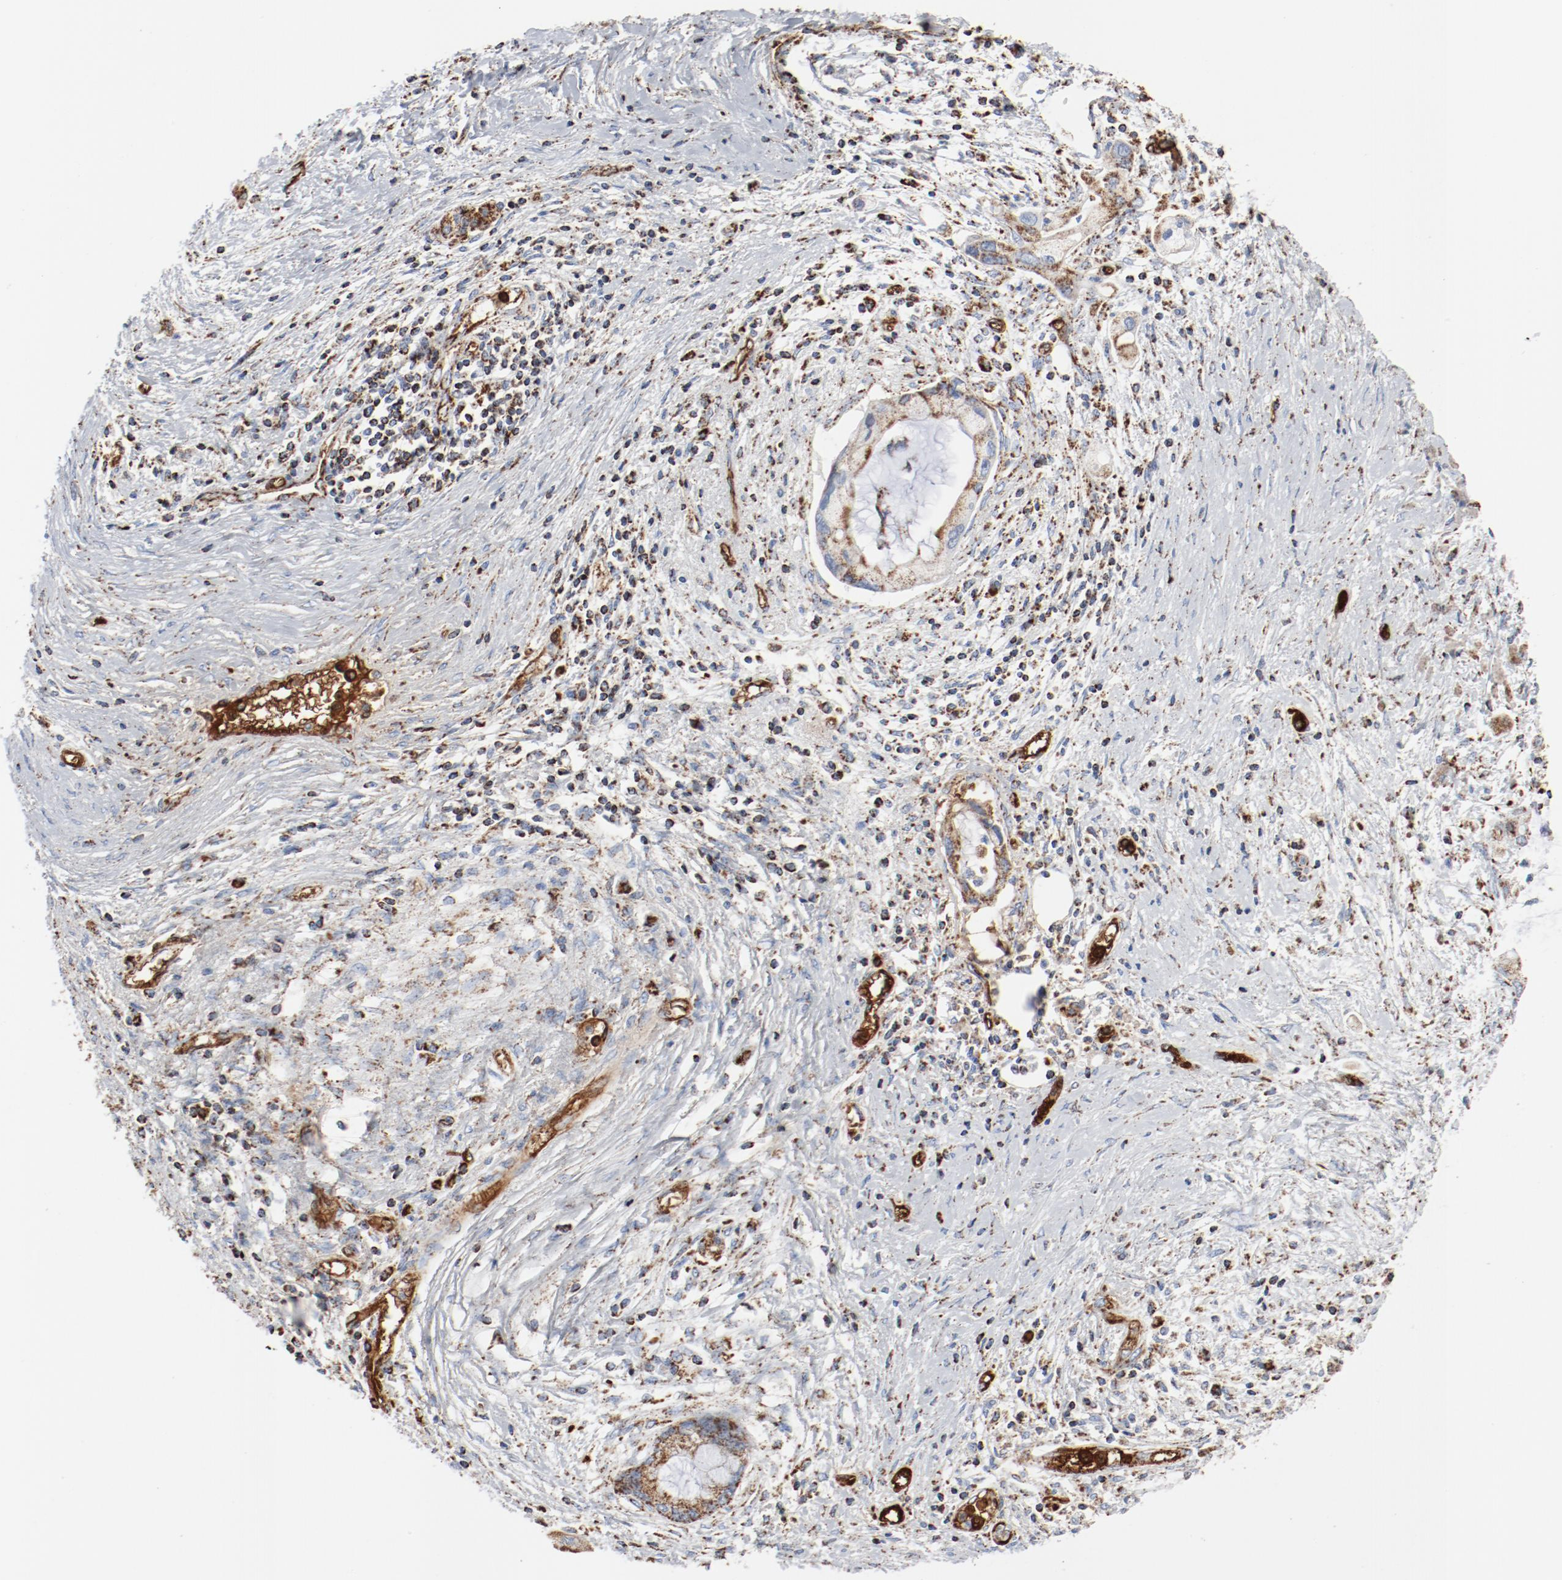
{"staining": {"intensity": "strong", "quantity": ">75%", "location": "cytoplasmic/membranous"}, "tissue": "pancreatic cancer", "cell_type": "Tumor cells", "image_type": "cancer", "snomed": [{"axis": "morphology", "description": "Adenocarcinoma, NOS"}, {"axis": "topography", "description": "Pancreas"}], "caption": "Pancreatic cancer stained with a protein marker reveals strong staining in tumor cells.", "gene": "NDUFB8", "patient": {"sex": "female", "age": 59}}